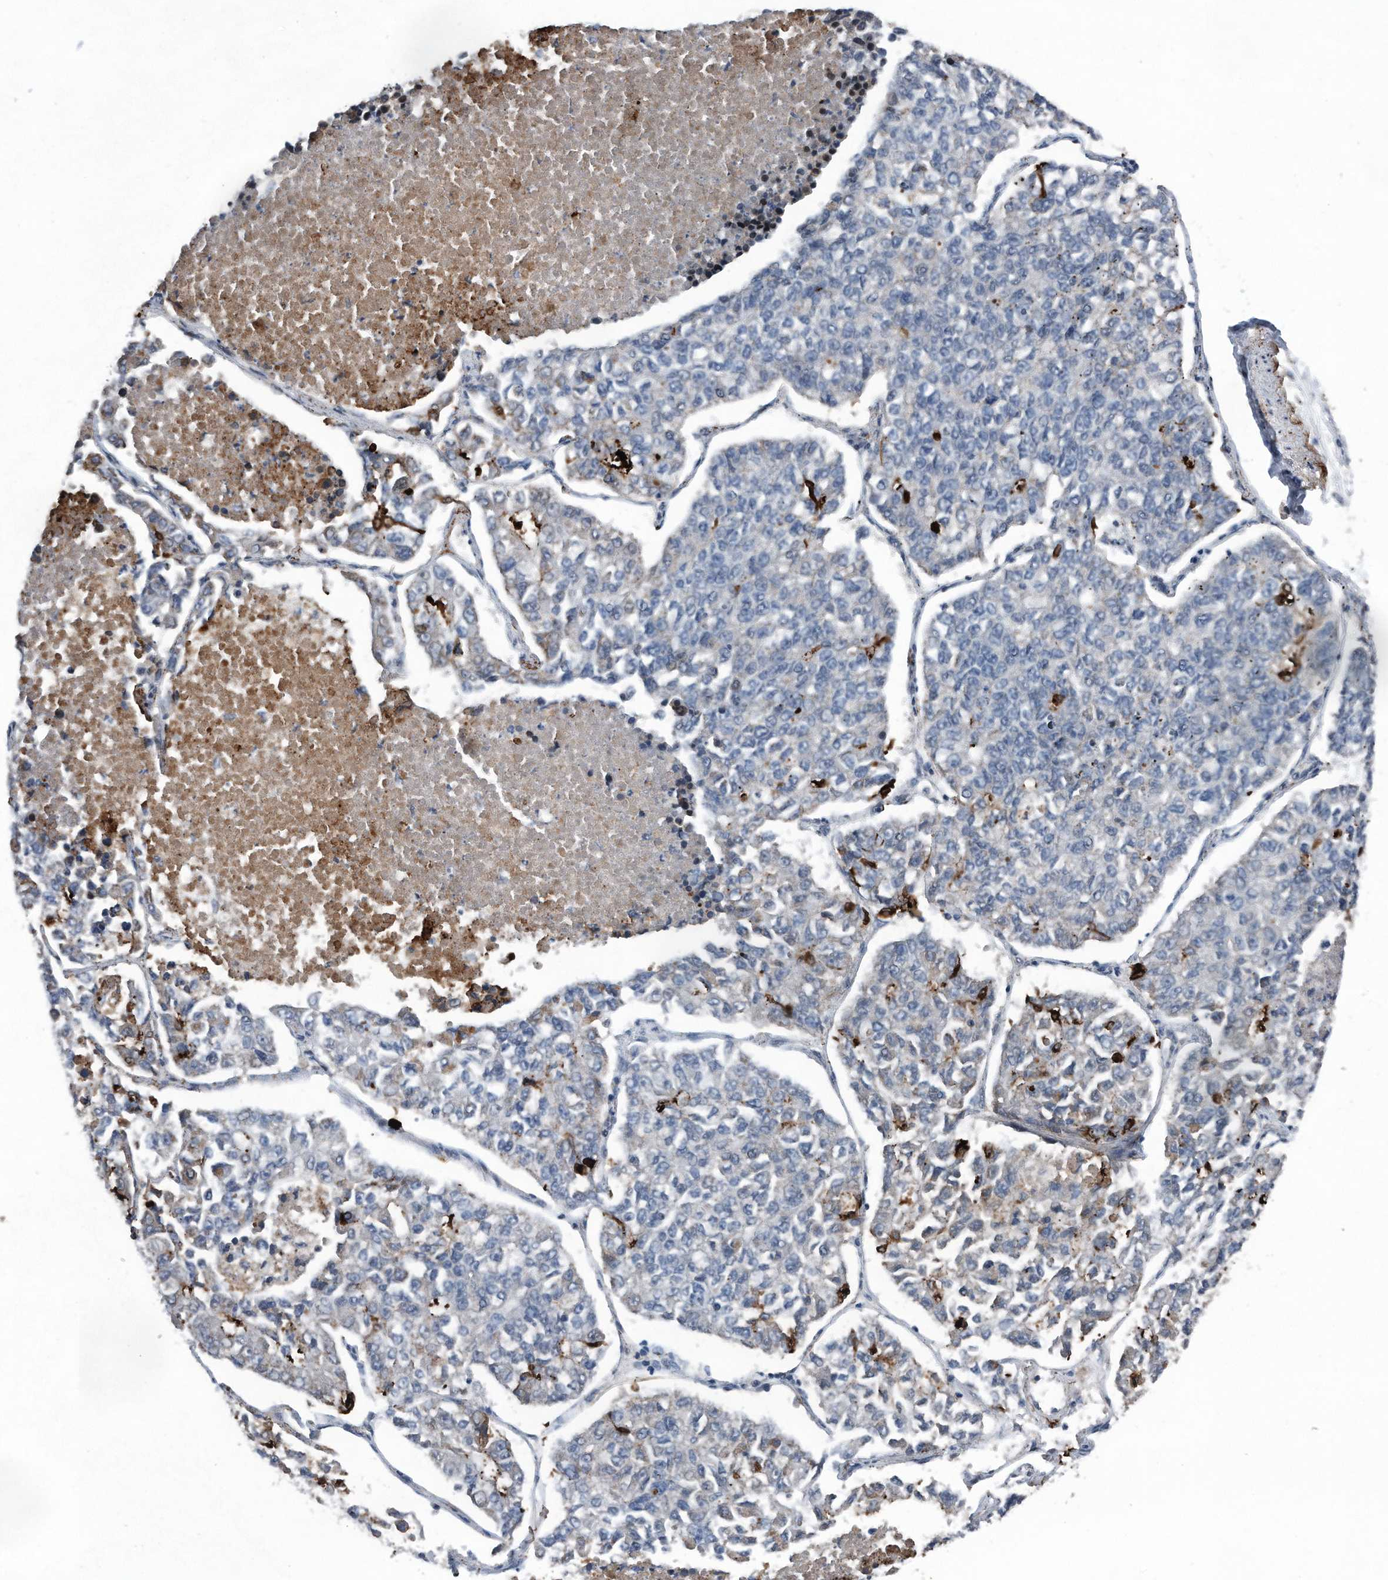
{"staining": {"intensity": "negative", "quantity": "none", "location": "none"}, "tissue": "lung cancer", "cell_type": "Tumor cells", "image_type": "cancer", "snomed": [{"axis": "morphology", "description": "Adenocarcinoma, NOS"}, {"axis": "topography", "description": "Lung"}], "caption": "Immunohistochemistry histopathology image of human lung cancer stained for a protein (brown), which shows no positivity in tumor cells. The staining was performed using DAB (3,3'-diaminobenzidine) to visualize the protein expression in brown, while the nuclei were stained in blue with hematoxylin (Magnification: 20x).", "gene": "DST", "patient": {"sex": "male", "age": 49}}